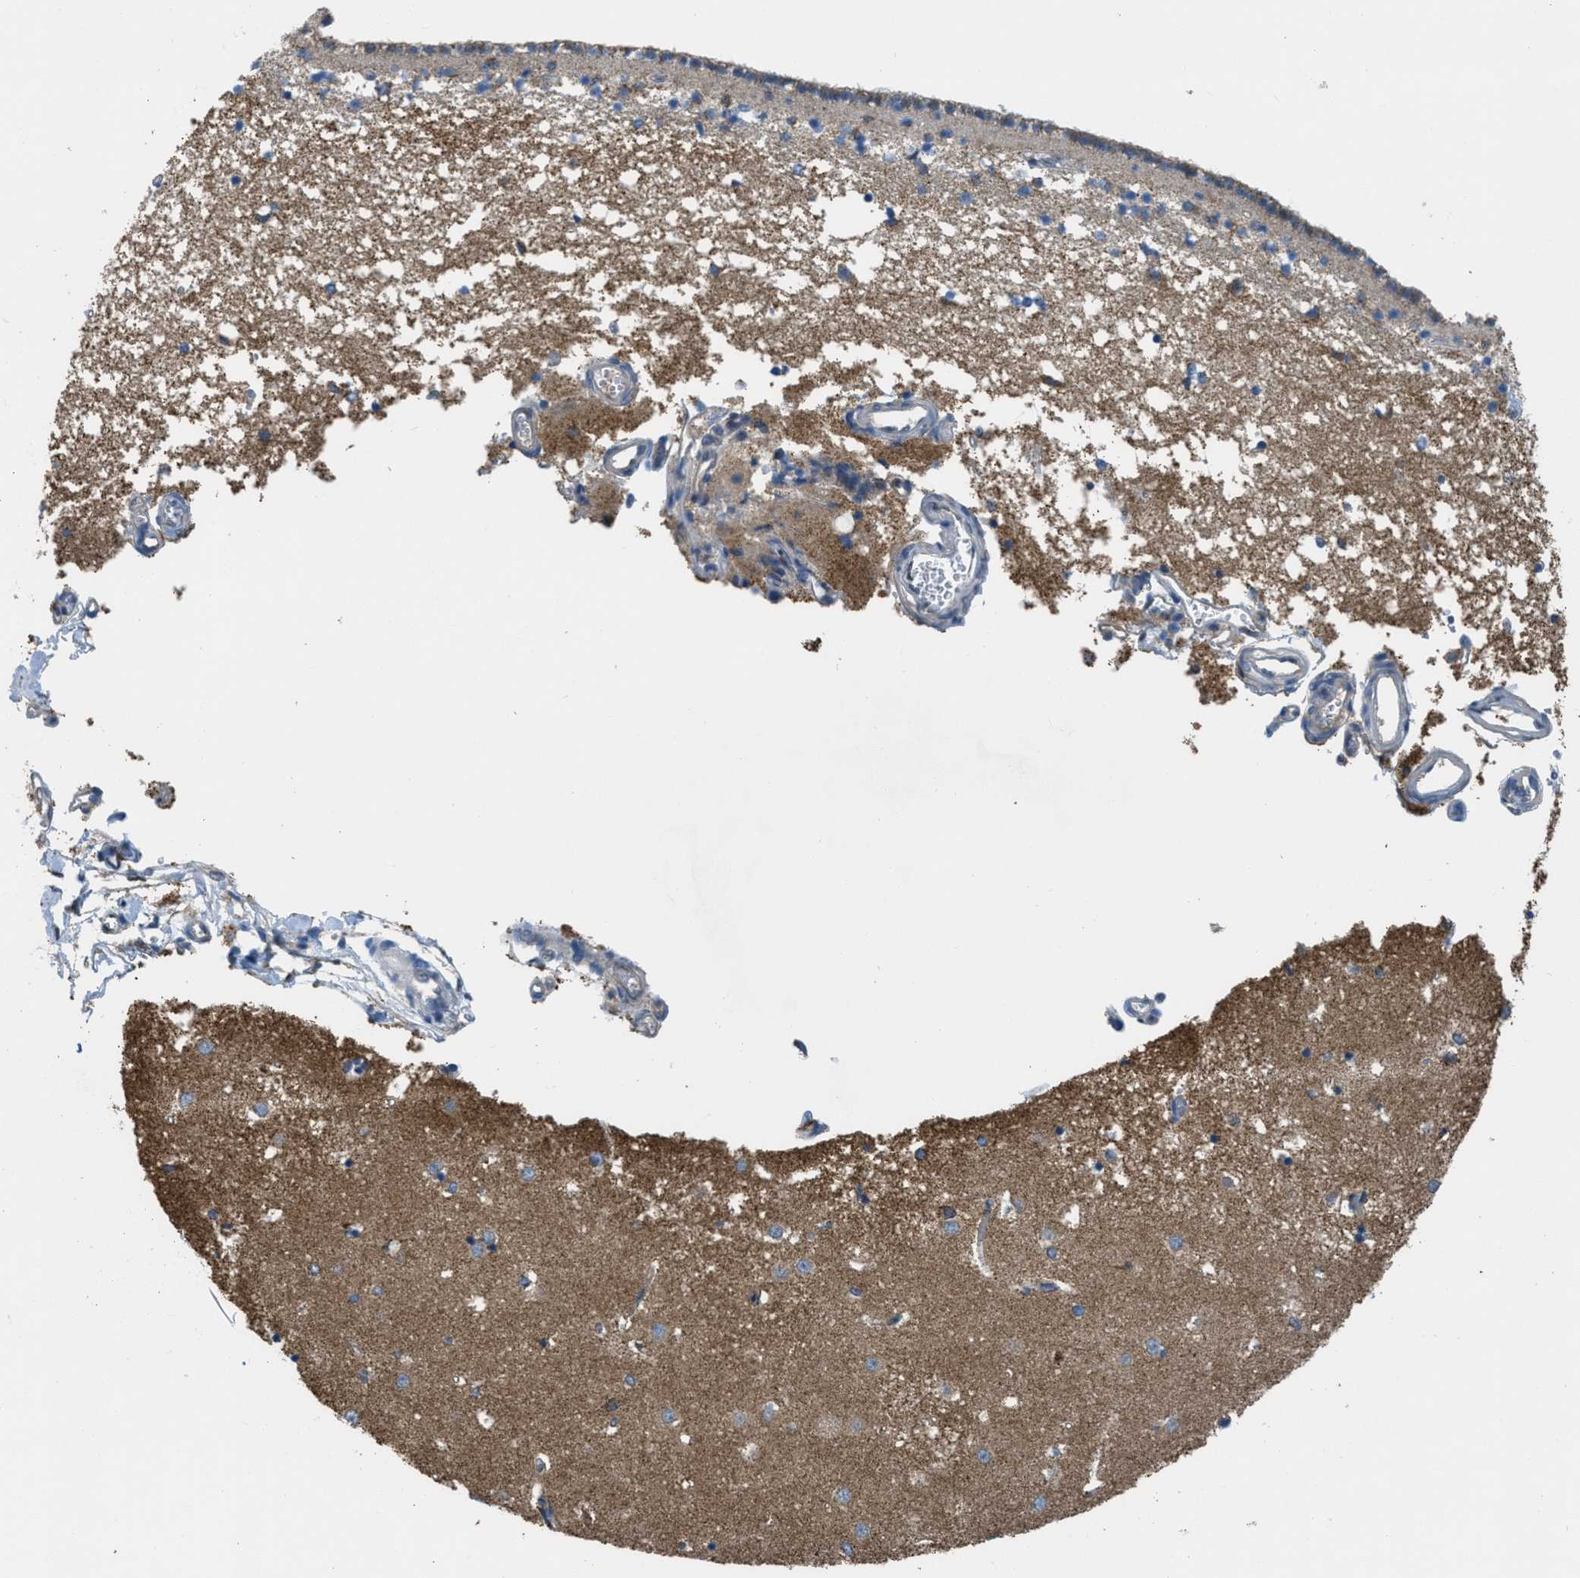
{"staining": {"intensity": "moderate", "quantity": "<25%", "location": "cytoplasmic/membranous"}, "tissue": "caudate", "cell_type": "Glial cells", "image_type": "normal", "snomed": [{"axis": "morphology", "description": "Normal tissue, NOS"}, {"axis": "topography", "description": "Lateral ventricle wall"}], "caption": "A brown stain labels moderate cytoplasmic/membranous staining of a protein in glial cells of benign human caudate.", "gene": "PIP5K1C", "patient": {"sex": "male", "age": 45}}